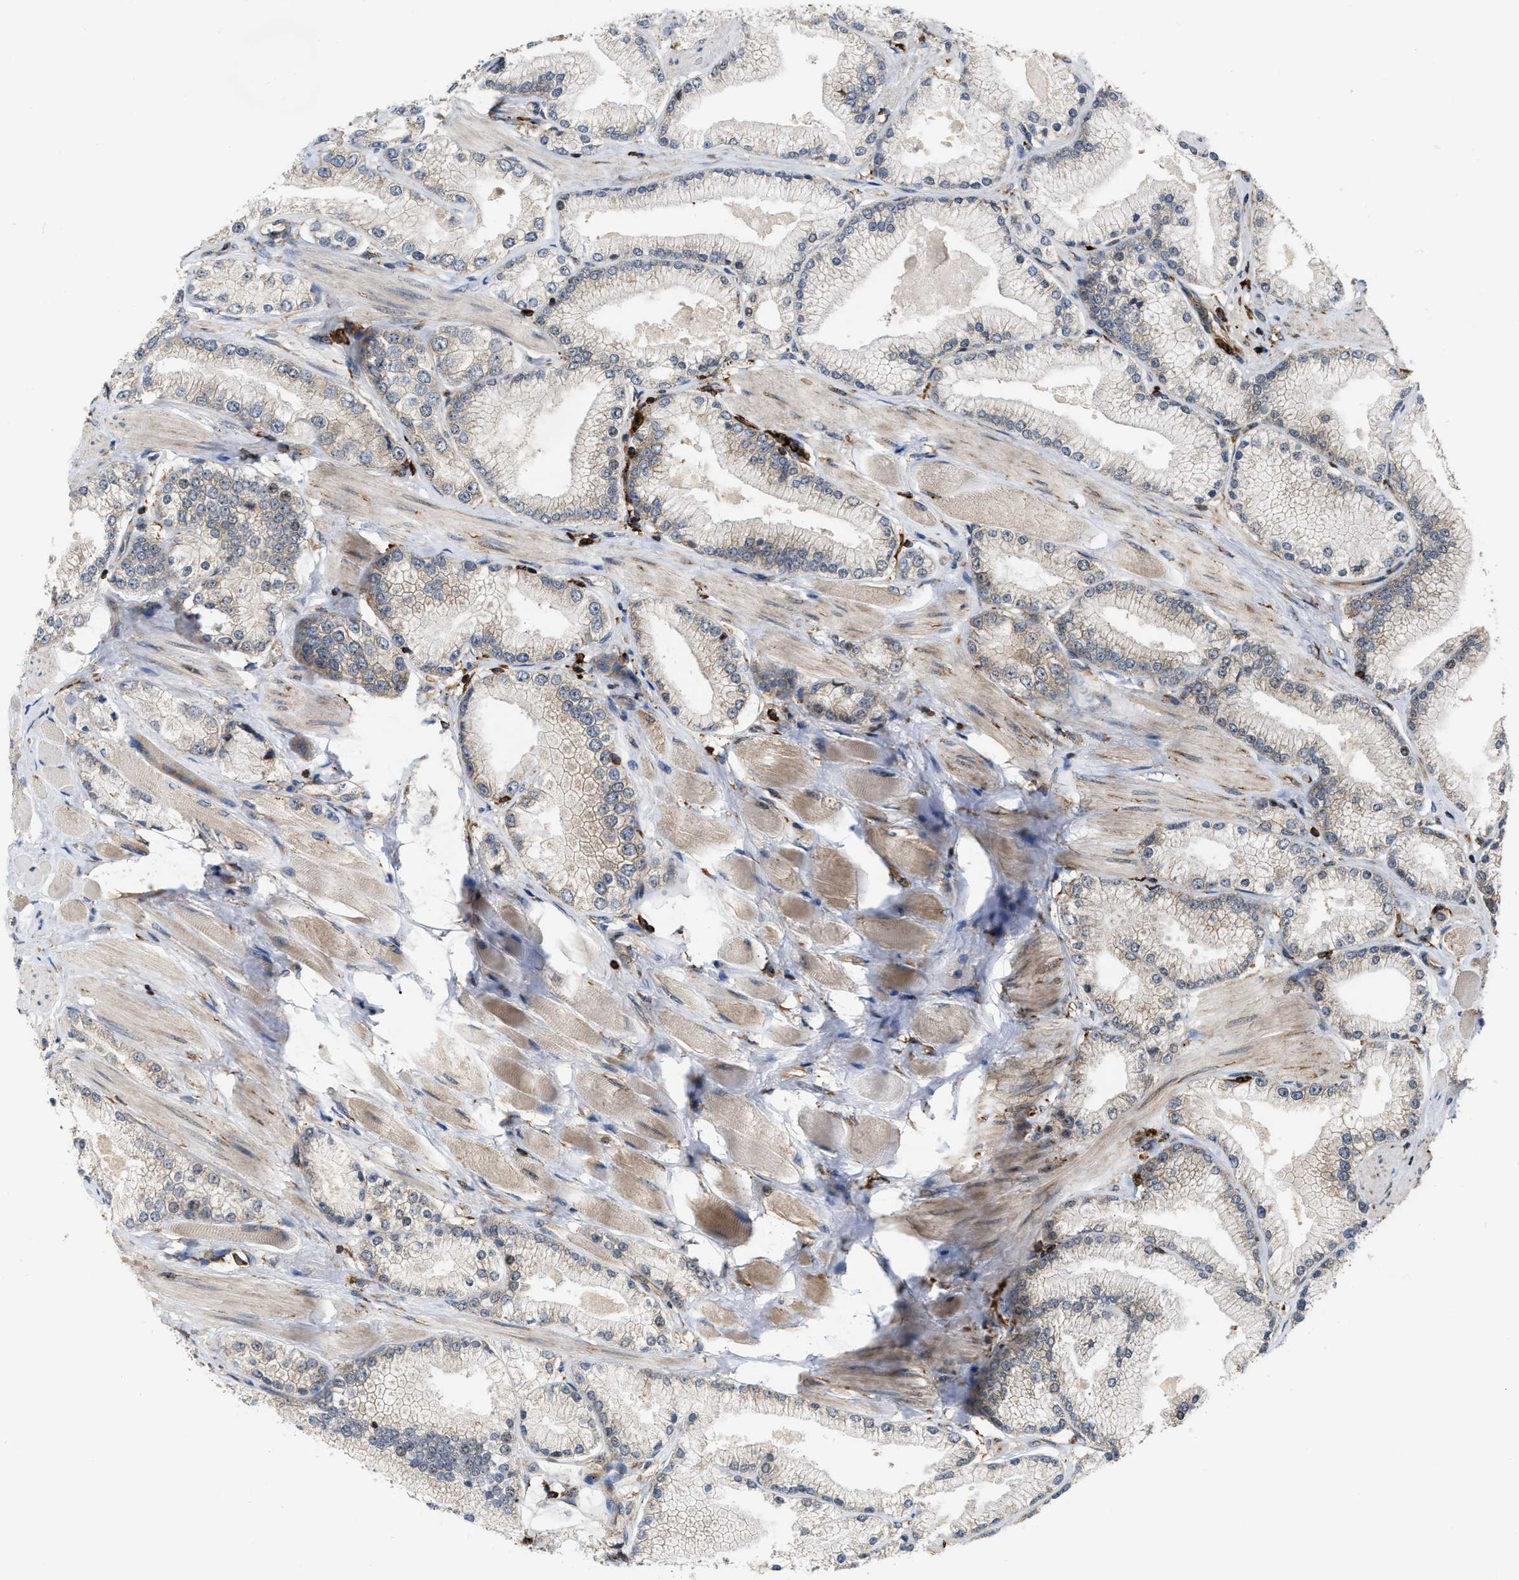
{"staining": {"intensity": "negative", "quantity": "none", "location": "none"}, "tissue": "prostate cancer", "cell_type": "Tumor cells", "image_type": "cancer", "snomed": [{"axis": "morphology", "description": "Adenocarcinoma, High grade"}, {"axis": "topography", "description": "Prostate"}], "caption": "The IHC micrograph has no significant expression in tumor cells of prostate high-grade adenocarcinoma tissue.", "gene": "IQCE", "patient": {"sex": "male", "age": 50}}